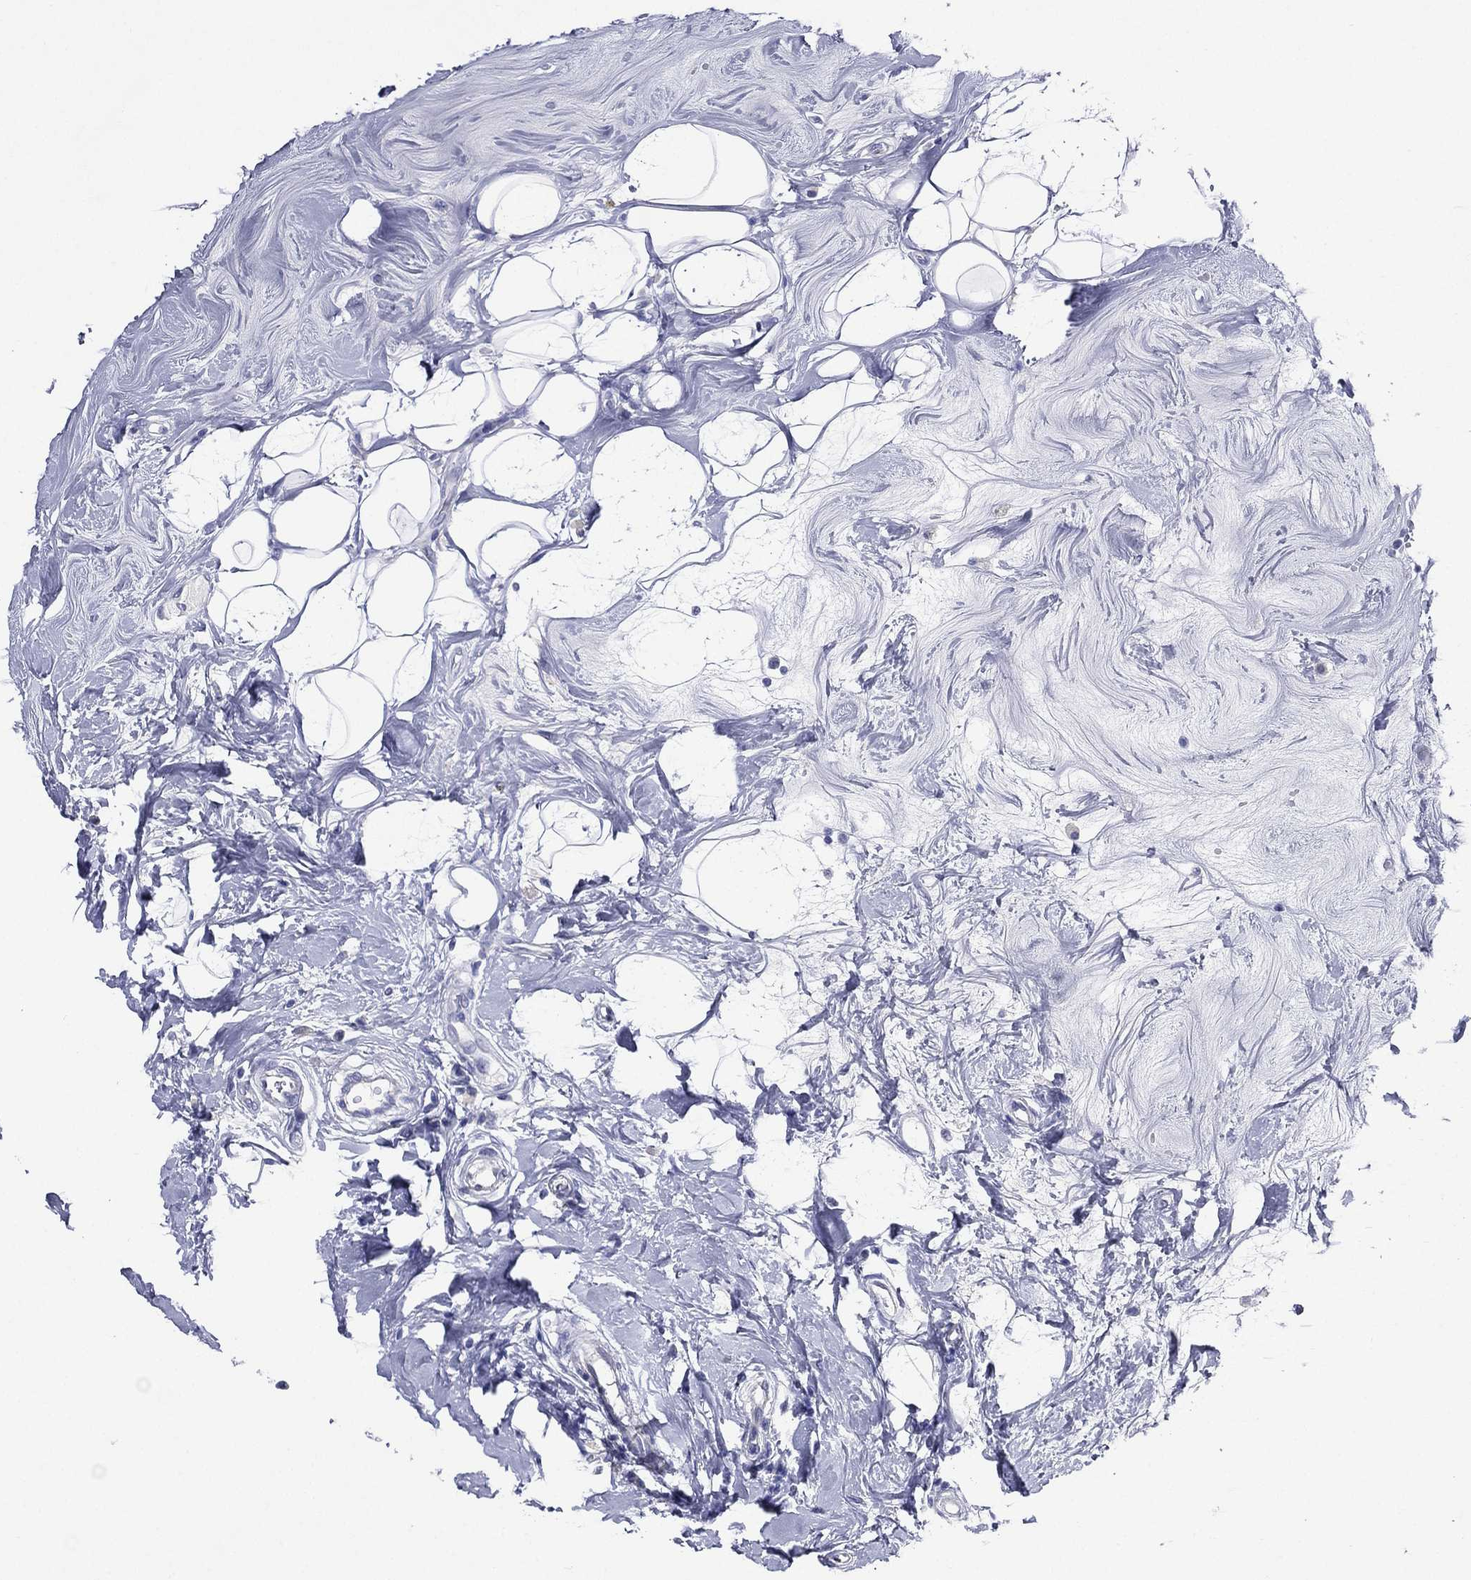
{"staining": {"intensity": "negative", "quantity": "none", "location": "none"}, "tissue": "breast cancer", "cell_type": "Tumor cells", "image_type": "cancer", "snomed": [{"axis": "morphology", "description": "Duct carcinoma"}, {"axis": "topography", "description": "Breast"}], "caption": "Immunohistochemical staining of human breast infiltrating ductal carcinoma reveals no significant staining in tumor cells.", "gene": "TGM1", "patient": {"sex": "female", "age": 27}}